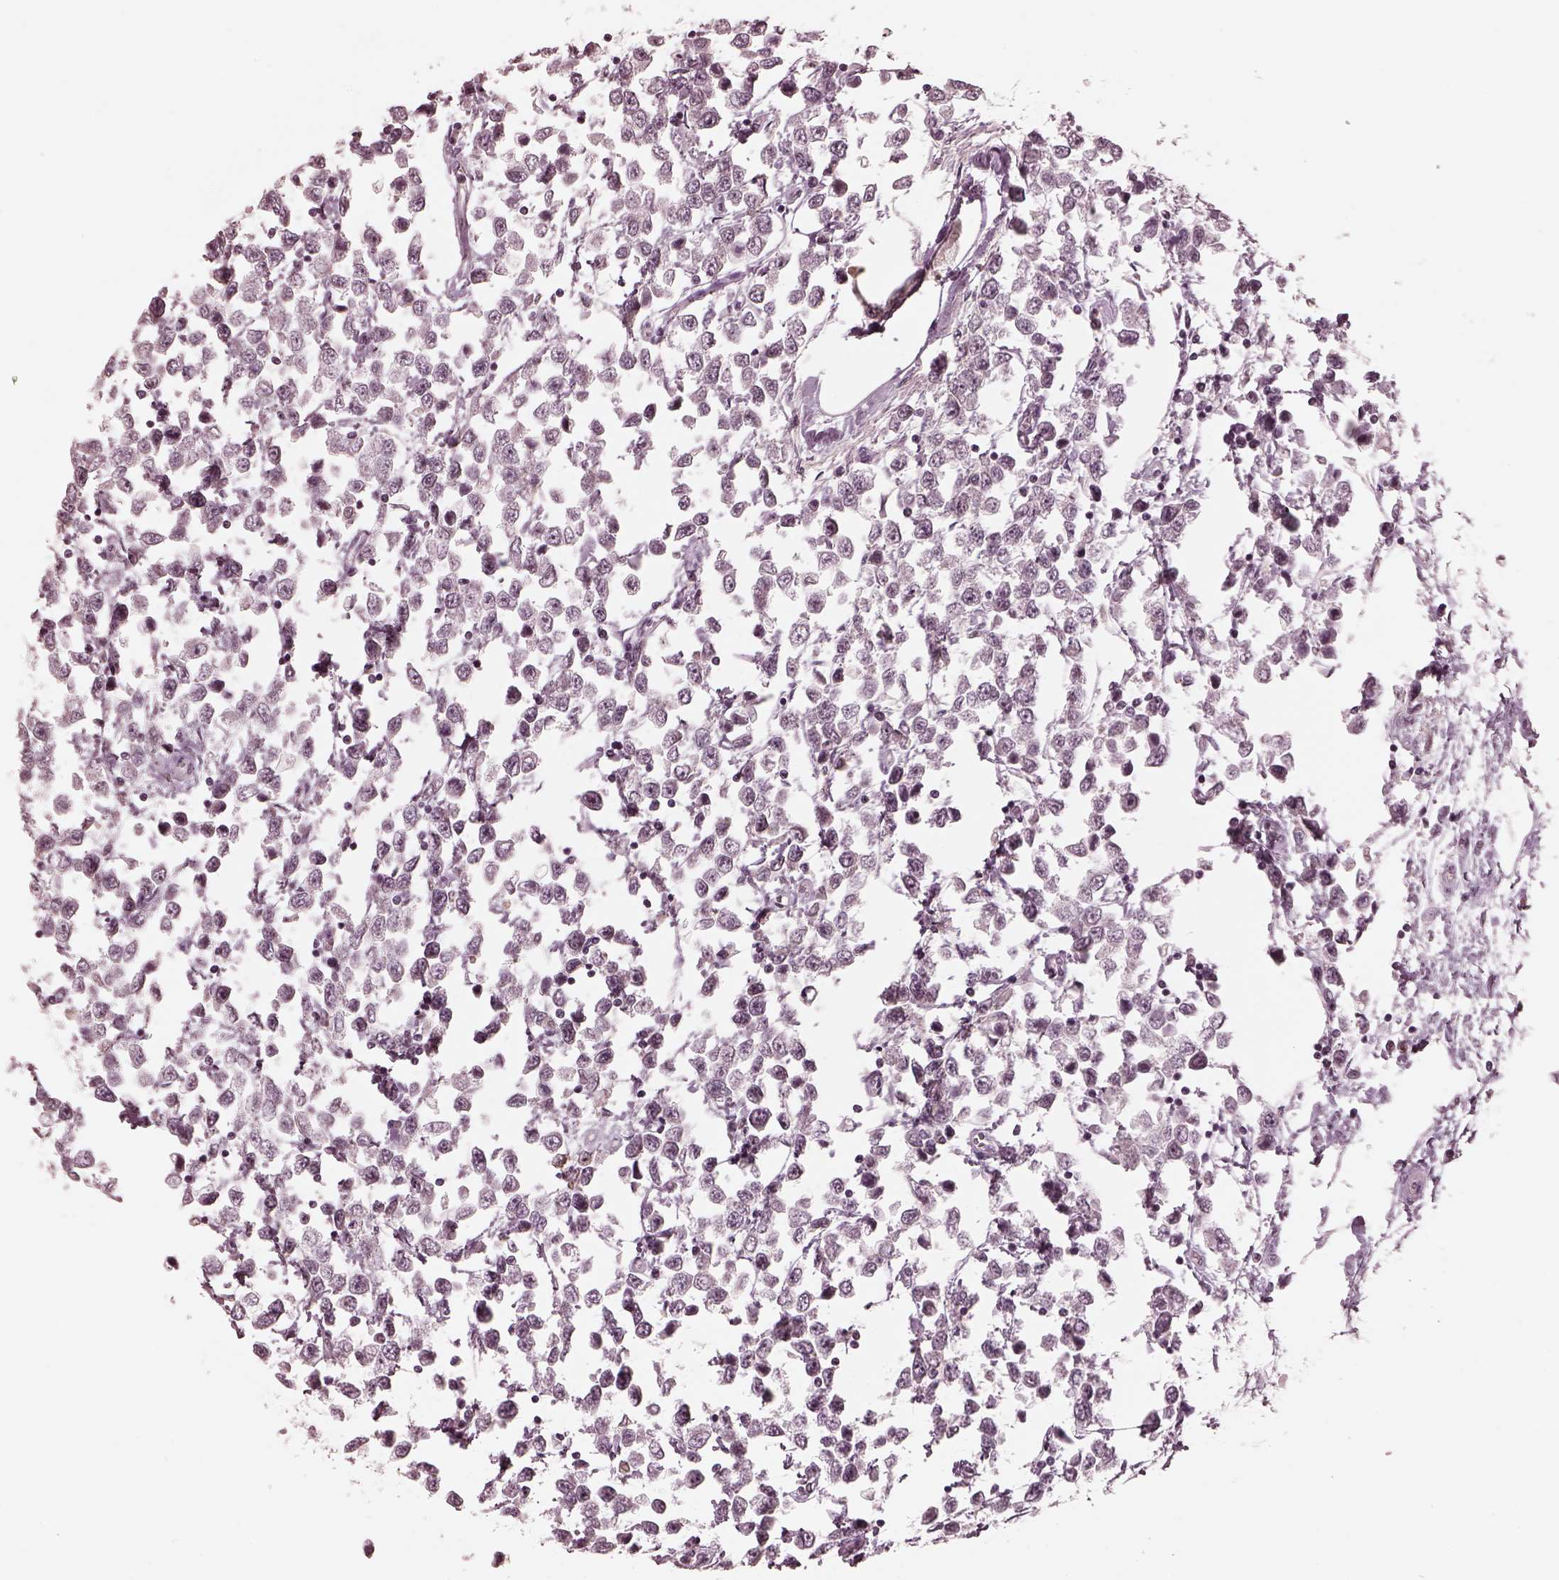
{"staining": {"intensity": "negative", "quantity": "none", "location": "none"}, "tissue": "testis cancer", "cell_type": "Tumor cells", "image_type": "cancer", "snomed": [{"axis": "morphology", "description": "Seminoma, NOS"}, {"axis": "topography", "description": "Testis"}], "caption": "Immunohistochemical staining of human testis cancer exhibits no significant expression in tumor cells.", "gene": "IQCG", "patient": {"sex": "male", "age": 34}}